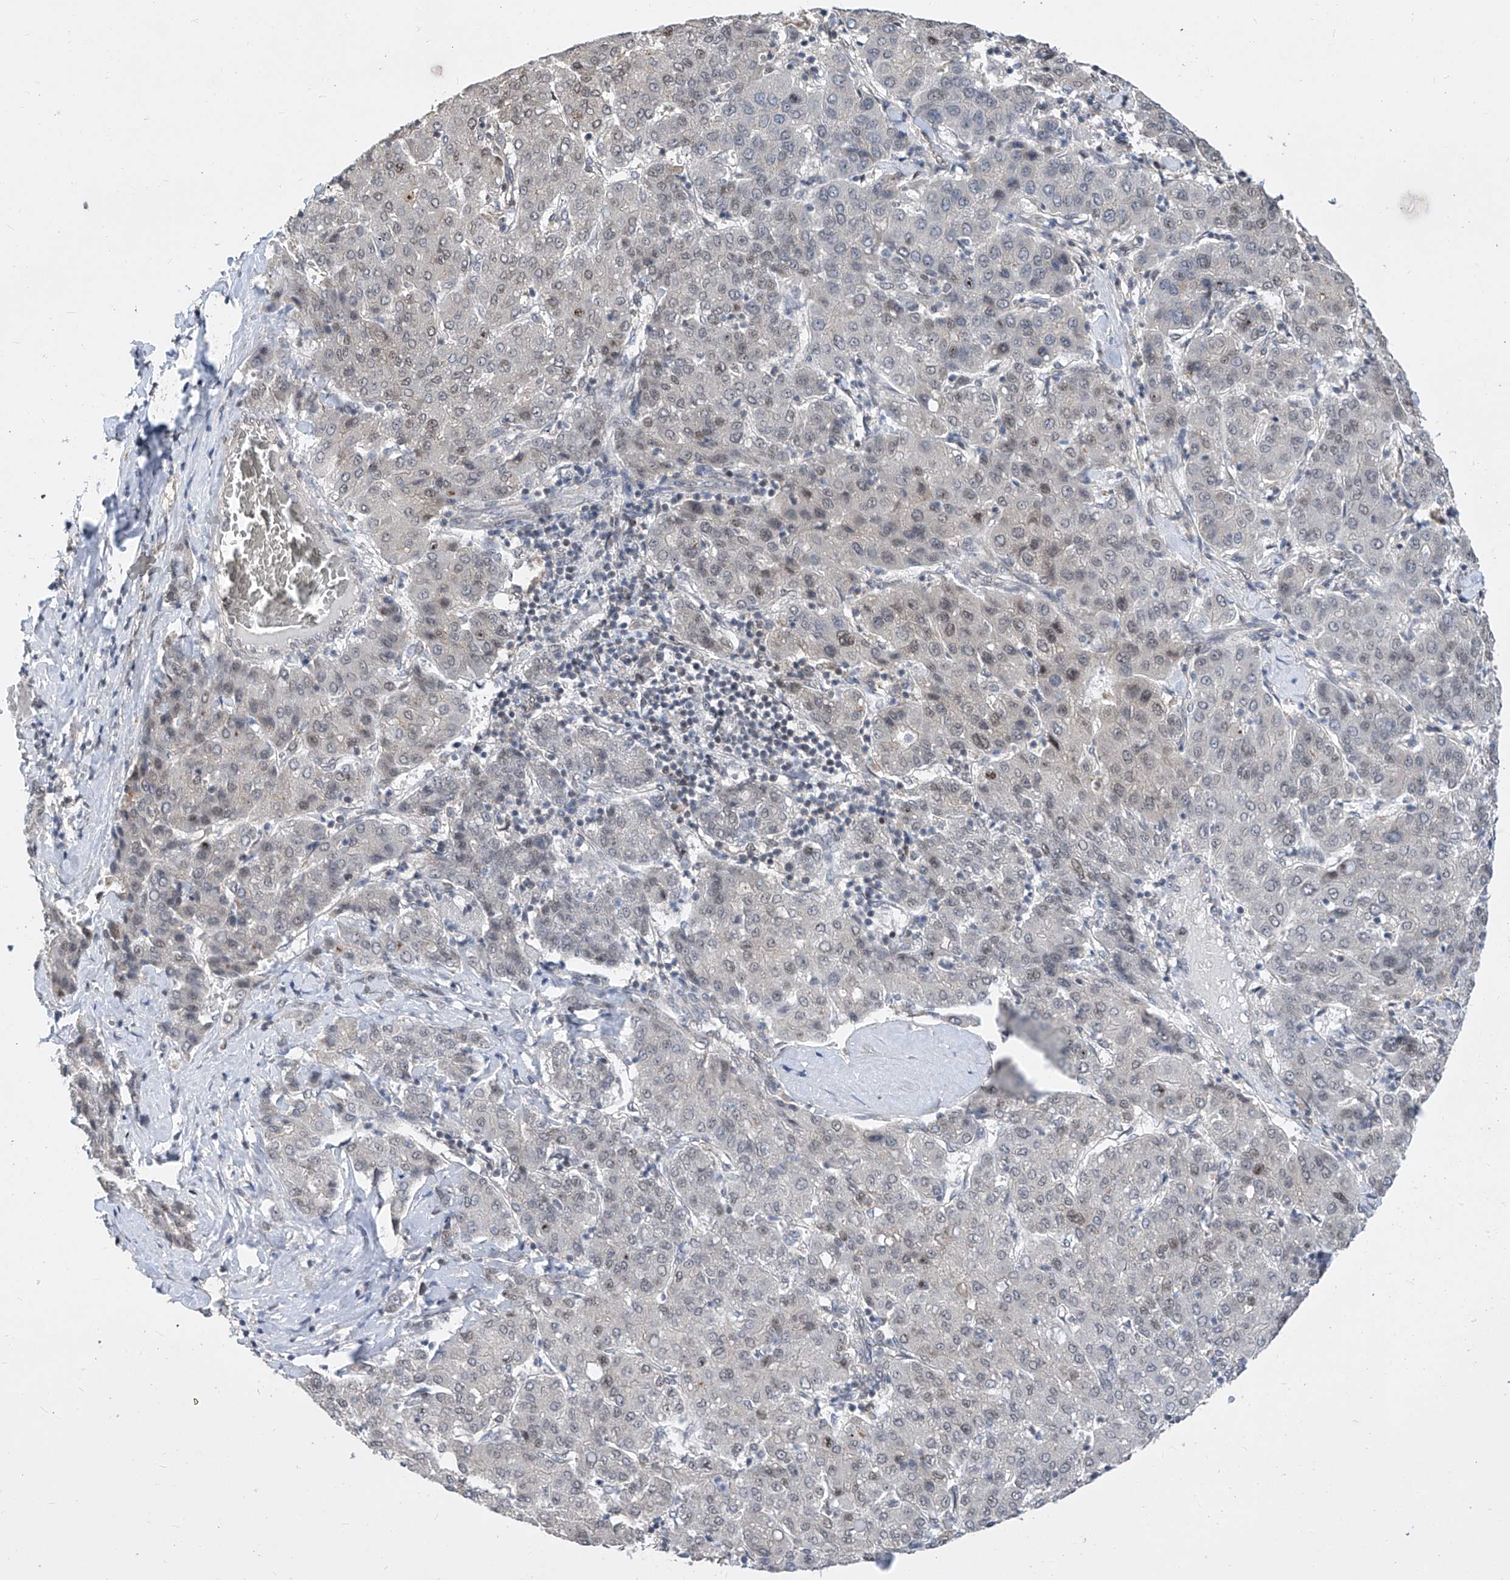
{"staining": {"intensity": "negative", "quantity": "none", "location": "none"}, "tissue": "liver cancer", "cell_type": "Tumor cells", "image_type": "cancer", "snomed": [{"axis": "morphology", "description": "Carcinoma, Hepatocellular, NOS"}, {"axis": "topography", "description": "Liver"}], "caption": "This is a histopathology image of immunohistochemistry (IHC) staining of liver cancer (hepatocellular carcinoma), which shows no expression in tumor cells.", "gene": "CETN2", "patient": {"sex": "male", "age": 65}}